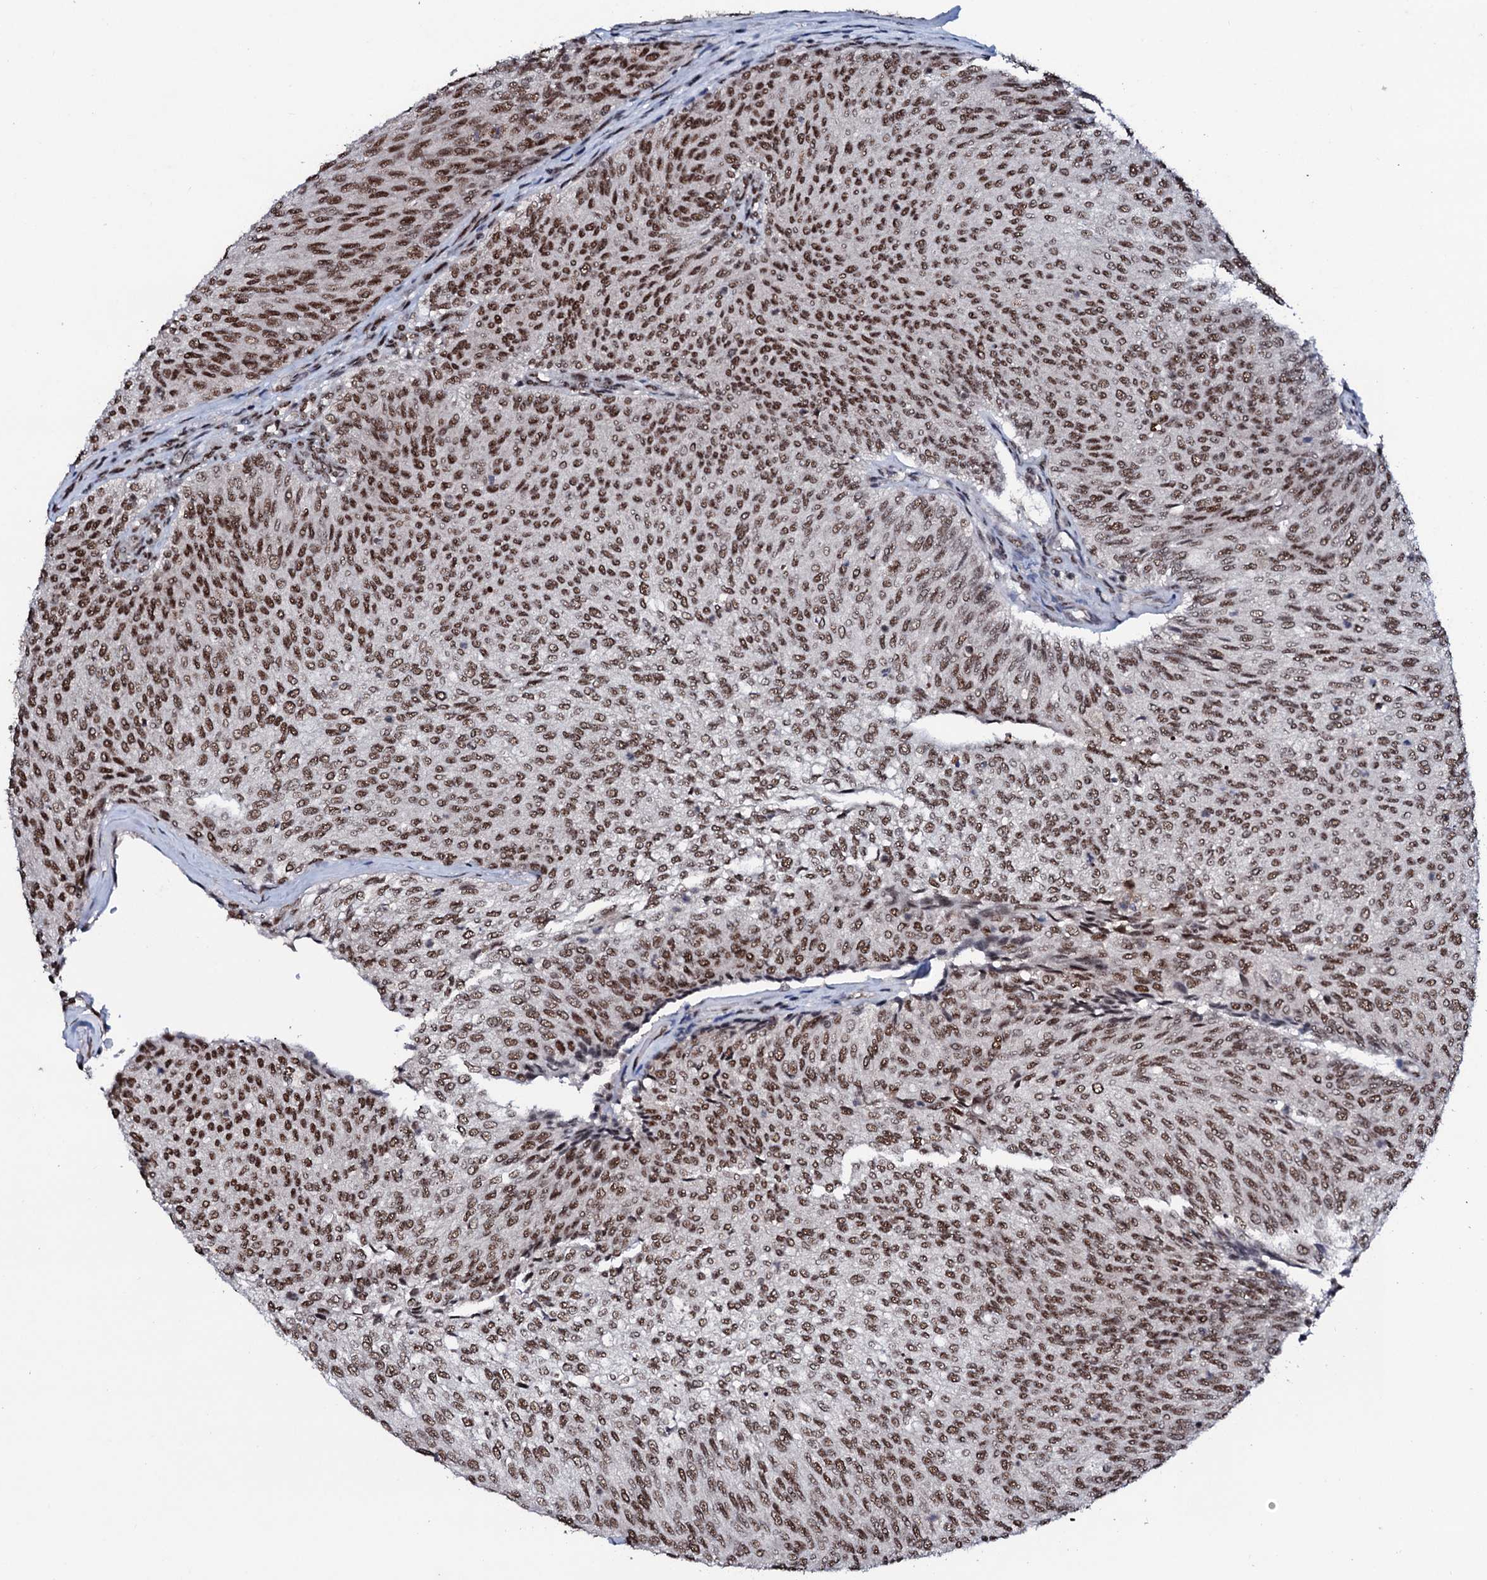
{"staining": {"intensity": "strong", "quantity": ">75%", "location": "nuclear"}, "tissue": "urothelial cancer", "cell_type": "Tumor cells", "image_type": "cancer", "snomed": [{"axis": "morphology", "description": "Urothelial carcinoma, Low grade"}, {"axis": "topography", "description": "Urinary bladder"}], "caption": "High-power microscopy captured an immunohistochemistry photomicrograph of urothelial carcinoma (low-grade), revealing strong nuclear staining in about >75% of tumor cells. Immunohistochemistry (ihc) stains the protein of interest in brown and the nuclei are stained blue.", "gene": "PRPF18", "patient": {"sex": "female", "age": 79}}